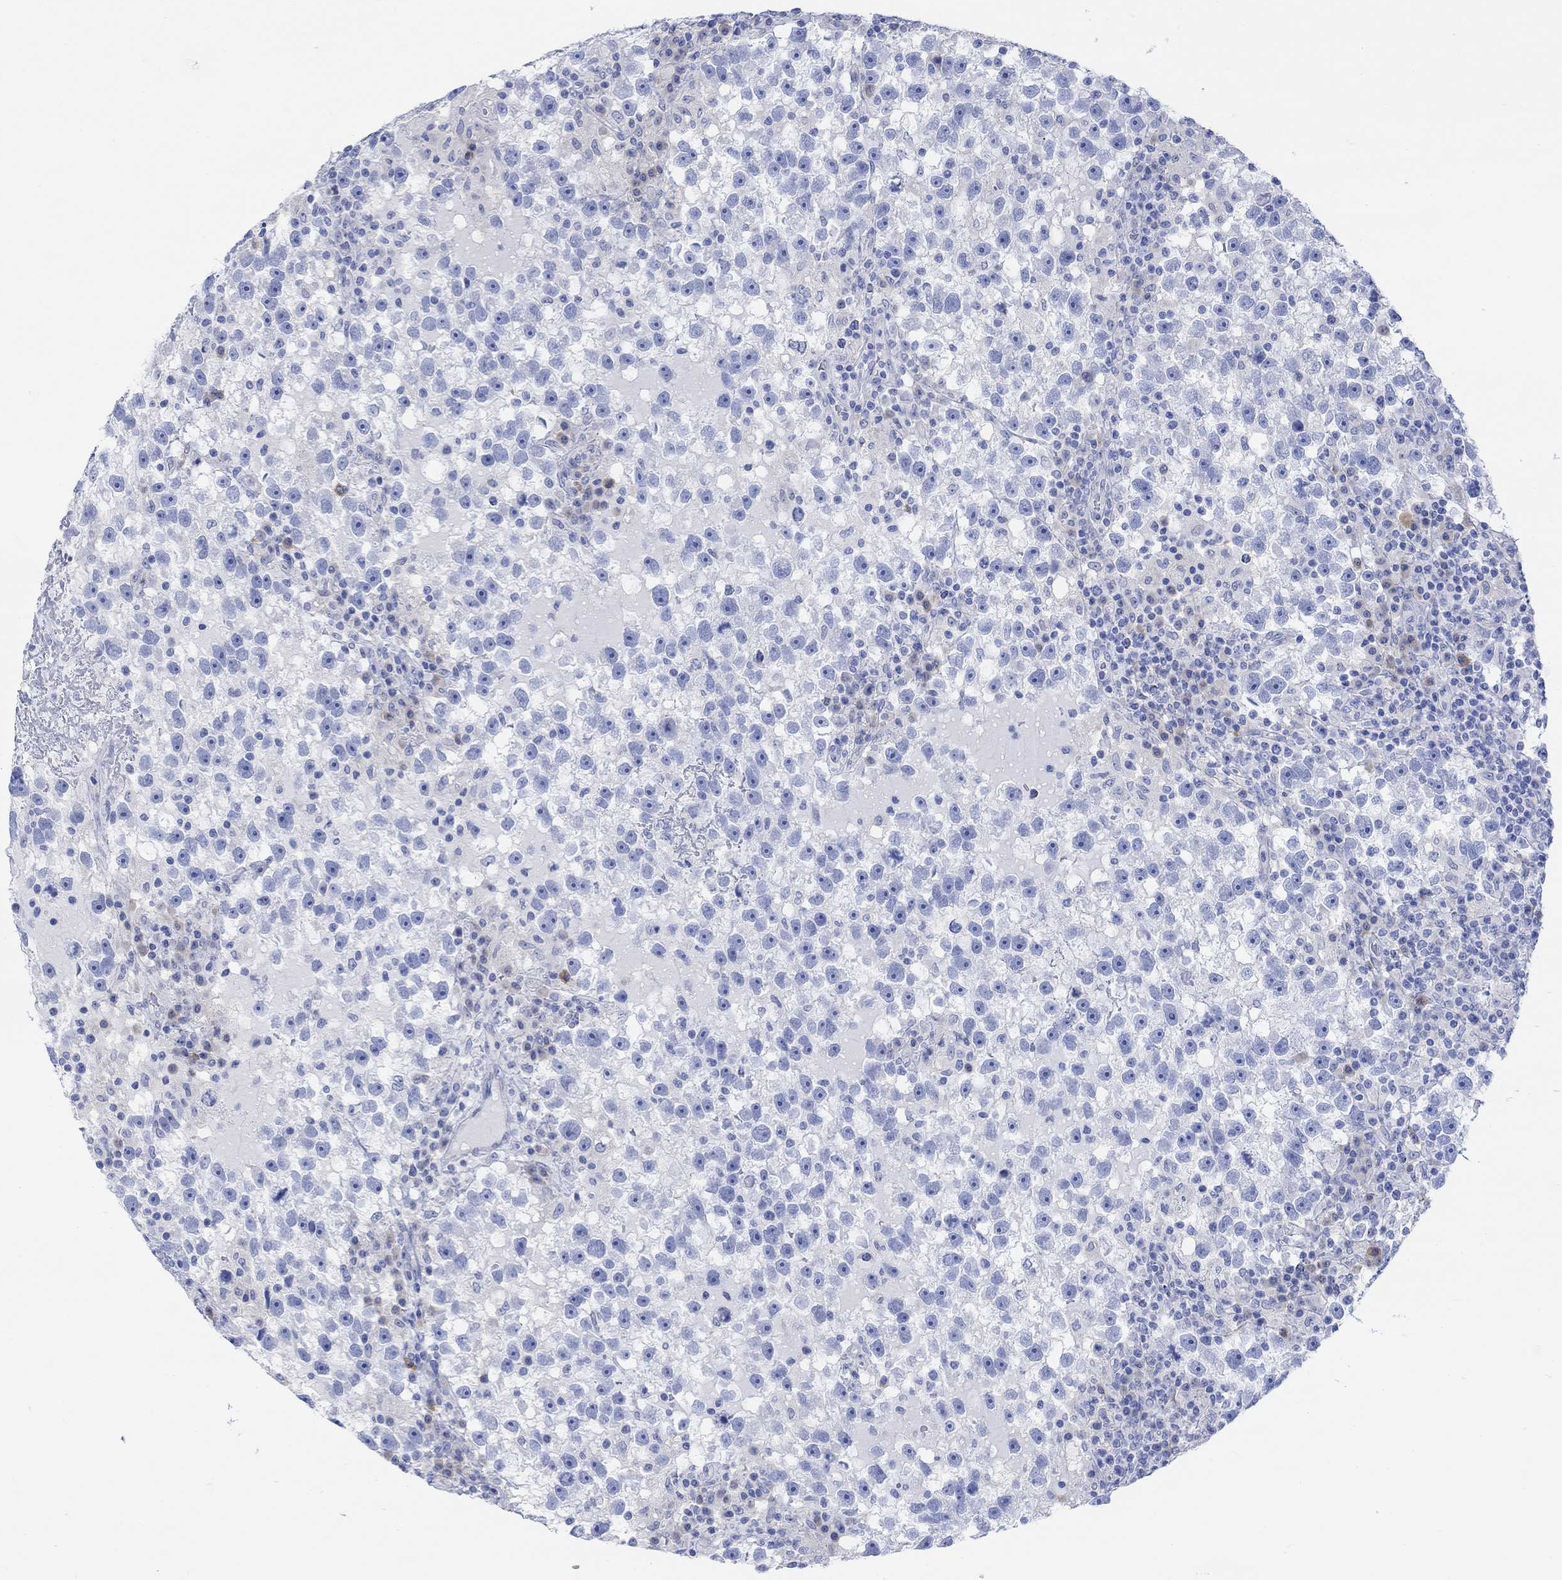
{"staining": {"intensity": "negative", "quantity": "none", "location": "none"}, "tissue": "testis cancer", "cell_type": "Tumor cells", "image_type": "cancer", "snomed": [{"axis": "morphology", "description": "Seminoma, NOS"}, {"axis": "topography", "description": "Testis"}], "caption": "High magnification brightfield microscopy of testis cancer (seminoma) stained with DAB (3,3'-diaminobenzidine) (brown) and counterstained with hematoxylin (blue): tumor cells show no significant staining. (DAB IHC with hematoxylin counter stain).", "gene": "GNG13", "patient": {"sex": "male", "age": 47}}